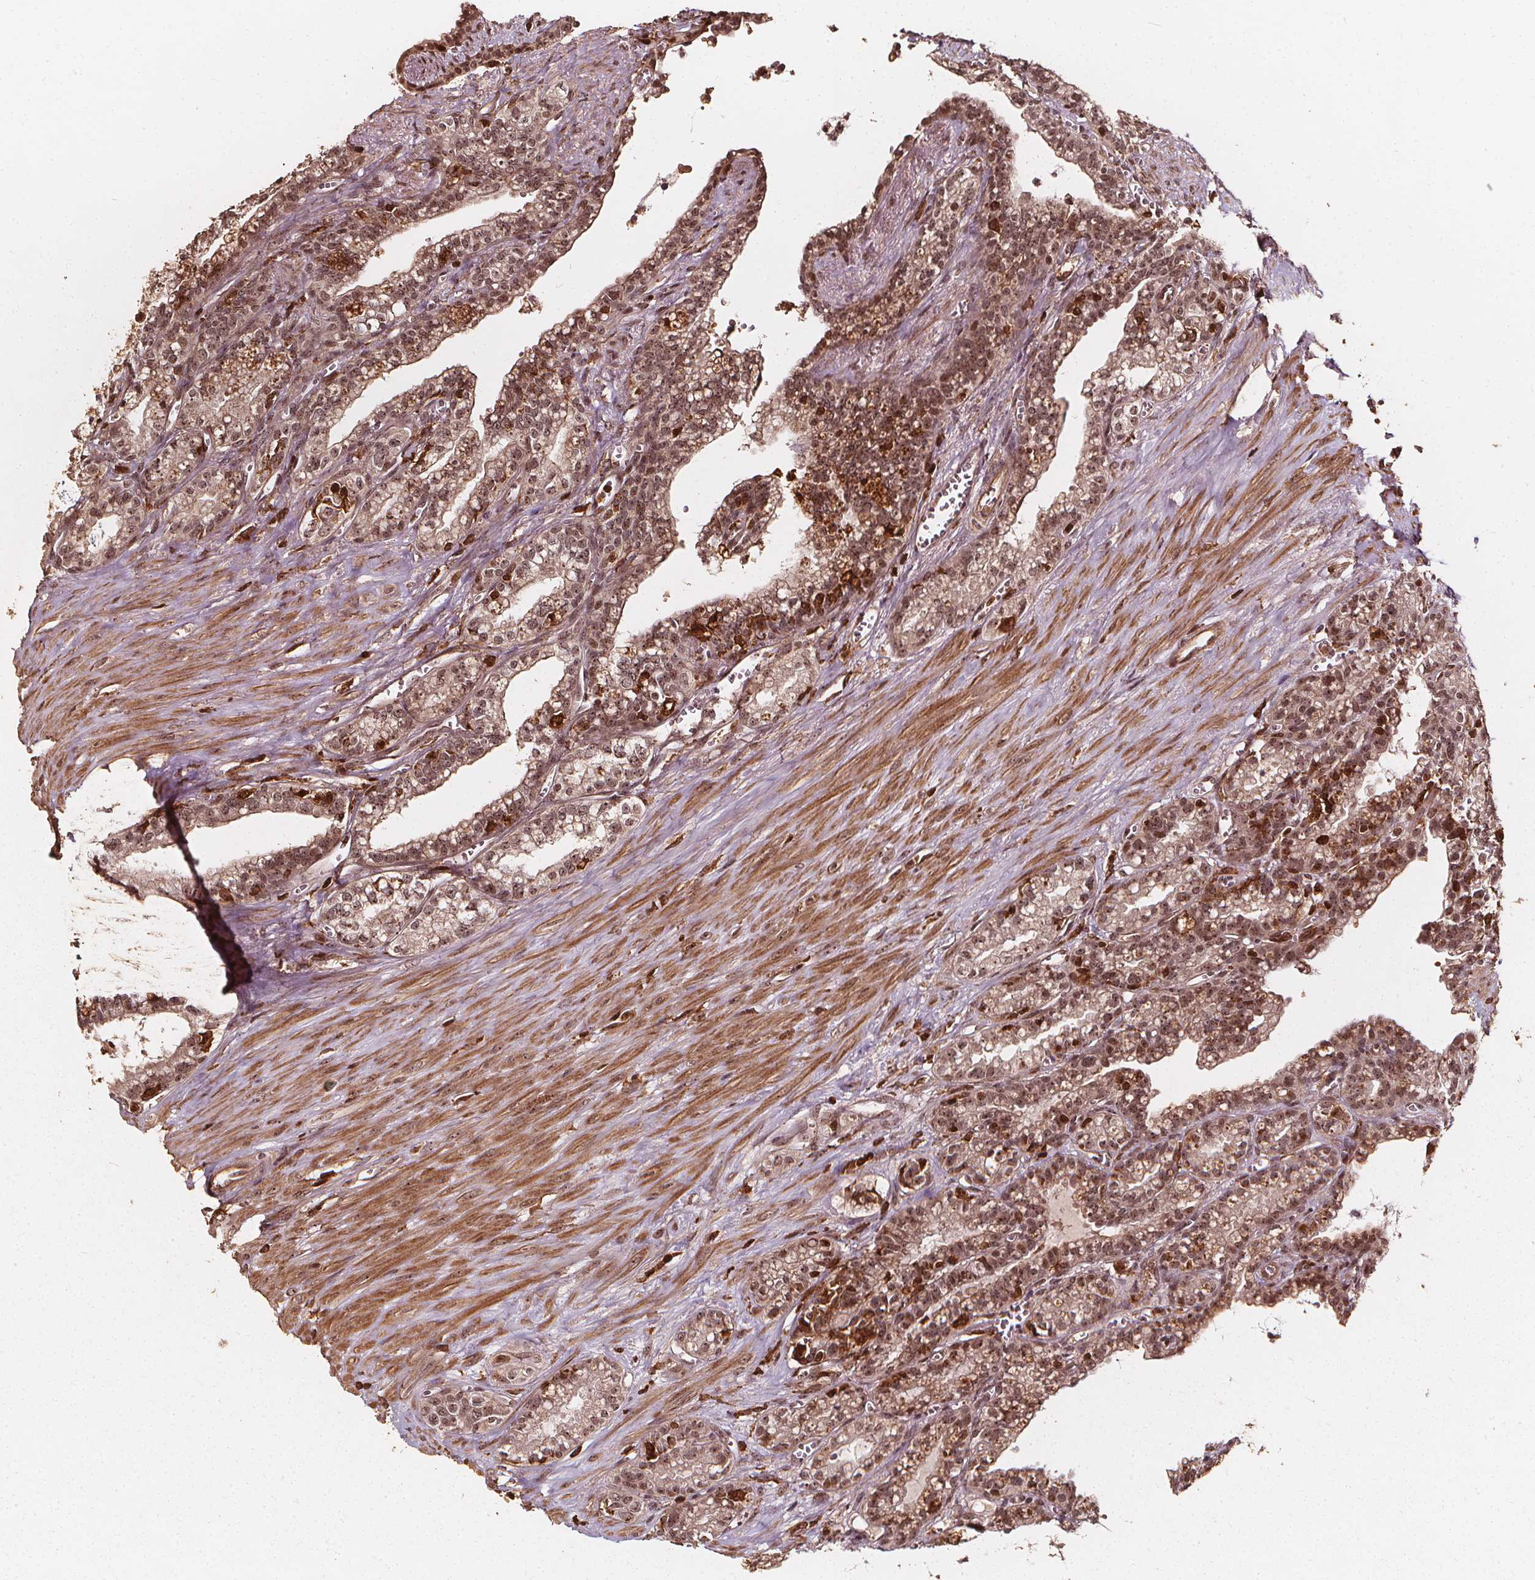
{"staining": {"intensity": "moderate", "quantity": ">75%", "location": "cytoplasmic/membranous,nuclear"}, "tissue": "seminal vesicle", "cell_type": "Glandular cells", "image_type": "normal", "snomed": [{"axis": "morphology", "description": "Normal tissue, NOS"}, {"axis": "morphology", "description": "Urothelial carcinoma, NOS"}, {"axis": "topography", "description": "Urinary bladder"}, {"axis": "topography", "description": "Seminal veicle"}], "caption": "Immunohistochemistry (IHC) image of benign seminal vesicle: human seminal vesicle stained using IHC exhibits medium levels of moderate protein expression localized specifically in the cytoplasmic/membranous,nuclear of glandular cells, appearing as a cytoplasmic/membranous,nuclear brown color.", "gene": "EXOSC9", "patient": {"sex": "male", "age": 76}}